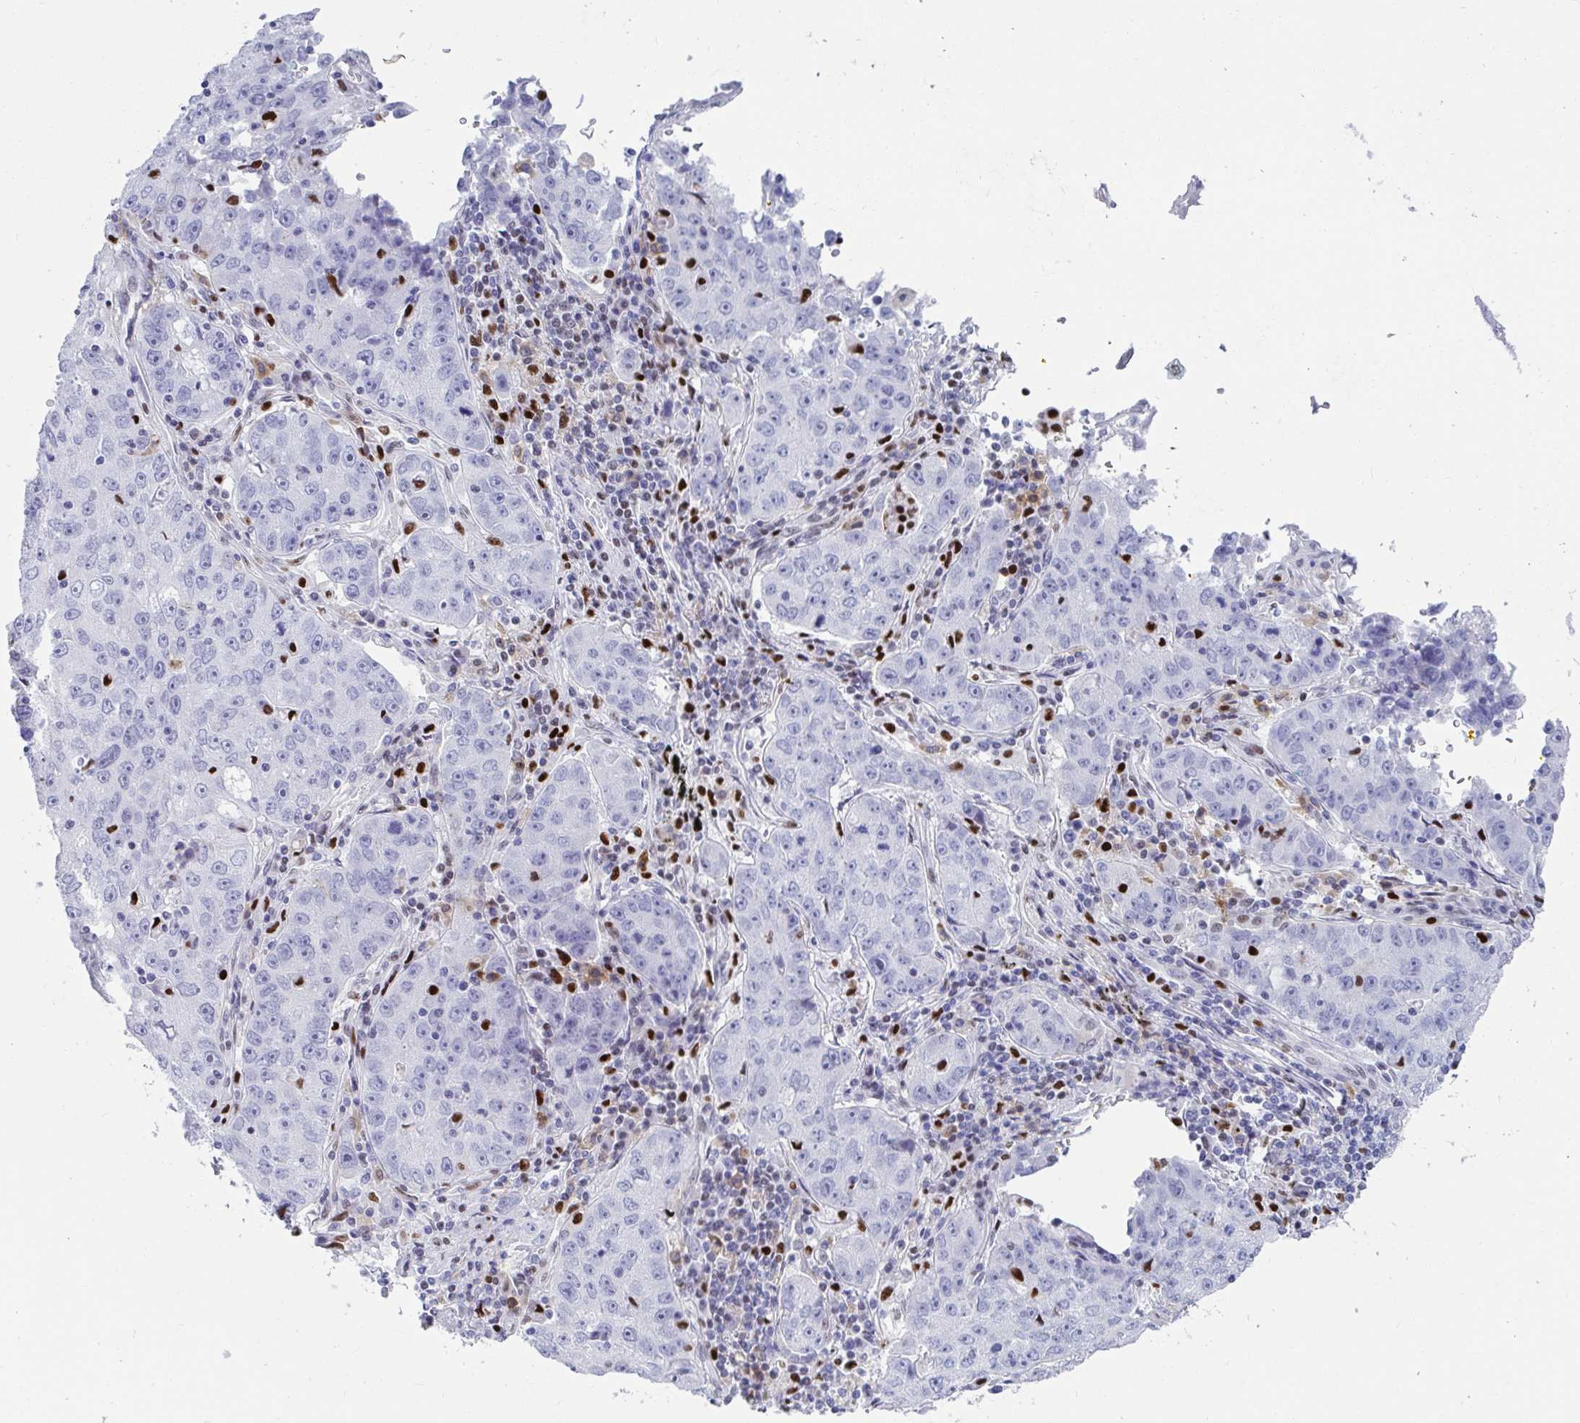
{"staining": {"intensity": "negative", "quantity": "none", "location": "none"}, "tissue": "lung cancer", "cell_type": "Tumor cells", "image_type": "cancer", "snomed": [{"axis": "morphology", "description": "Normal morphology"}, {"axis": "morphology", "description": "Adenocarcinoma, NOS"}, {"axis": "topography", "description": "Lymph node"}, {"axis": "topography", "description": "Lung"}], "caption": "DAB immunohistochemical staining of lung adenocarcinoma exhibits no significant expression in tumor cells.", "gene": "ZNF586", "patient": {"sex": "female", "age": 57}}